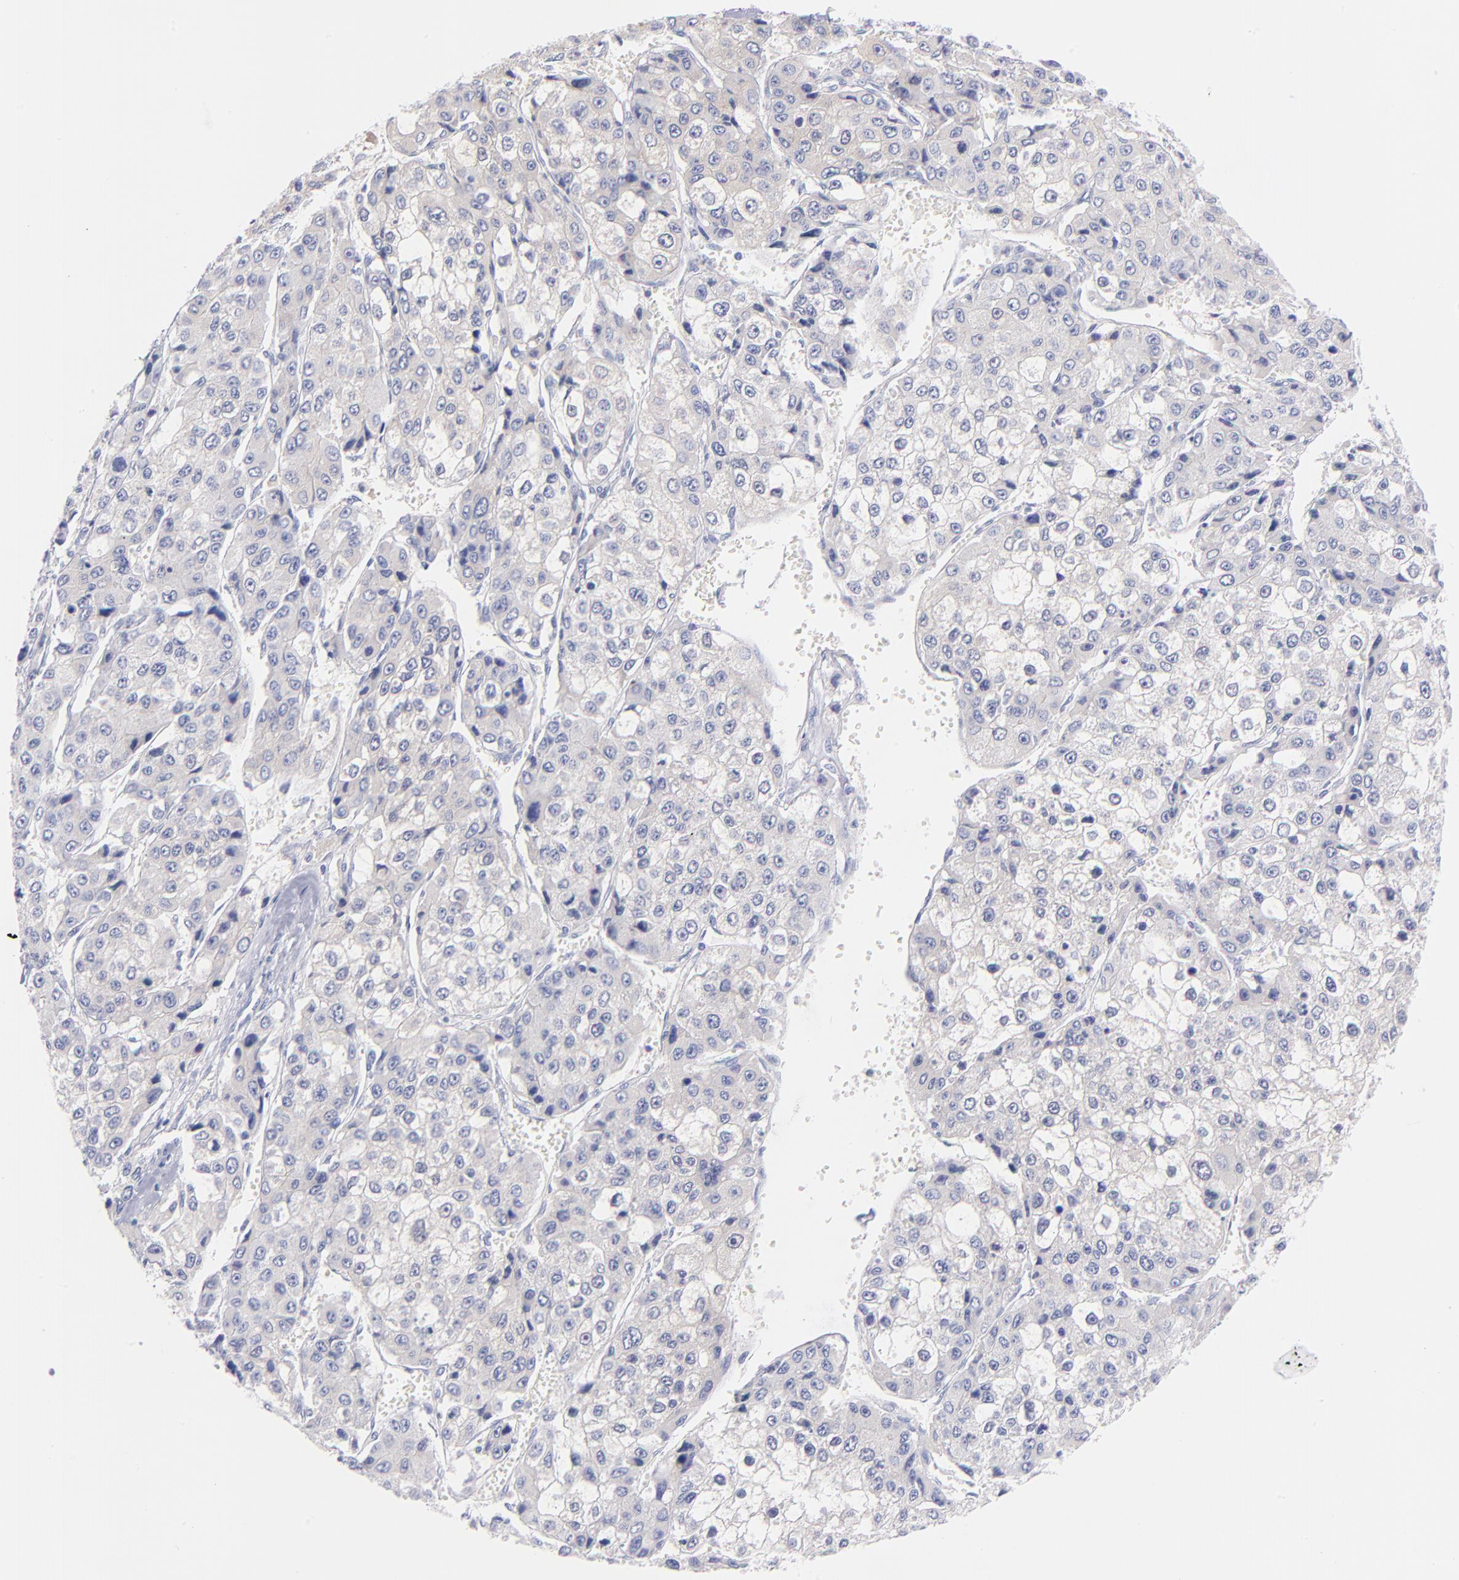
{"staining": {"intensity": "negative", "quantity": "none", "location": "none"}, "tissue": "liver cancer", "cell_type": "Tumor cells", "image_type": "cancer", "snomed": [{"axis": "morphology", "description": "Carcinoma, Hepatocellular, NOS"}, {"axis": "topography", "description": "Liver"}], "caption": "This is a photomicrograph of immunohistochemistry (IHC) staining of hepatocellular carcinoma (liver), which shows no positivity in tumor cells. The staining was performed using DAB to visualize the protein expression in brown, while the nuclei were stained in blue with hematoxylin (Magnification: 20x).", "gene": "HP", "patient": {"sex": "female", "age": 66}}